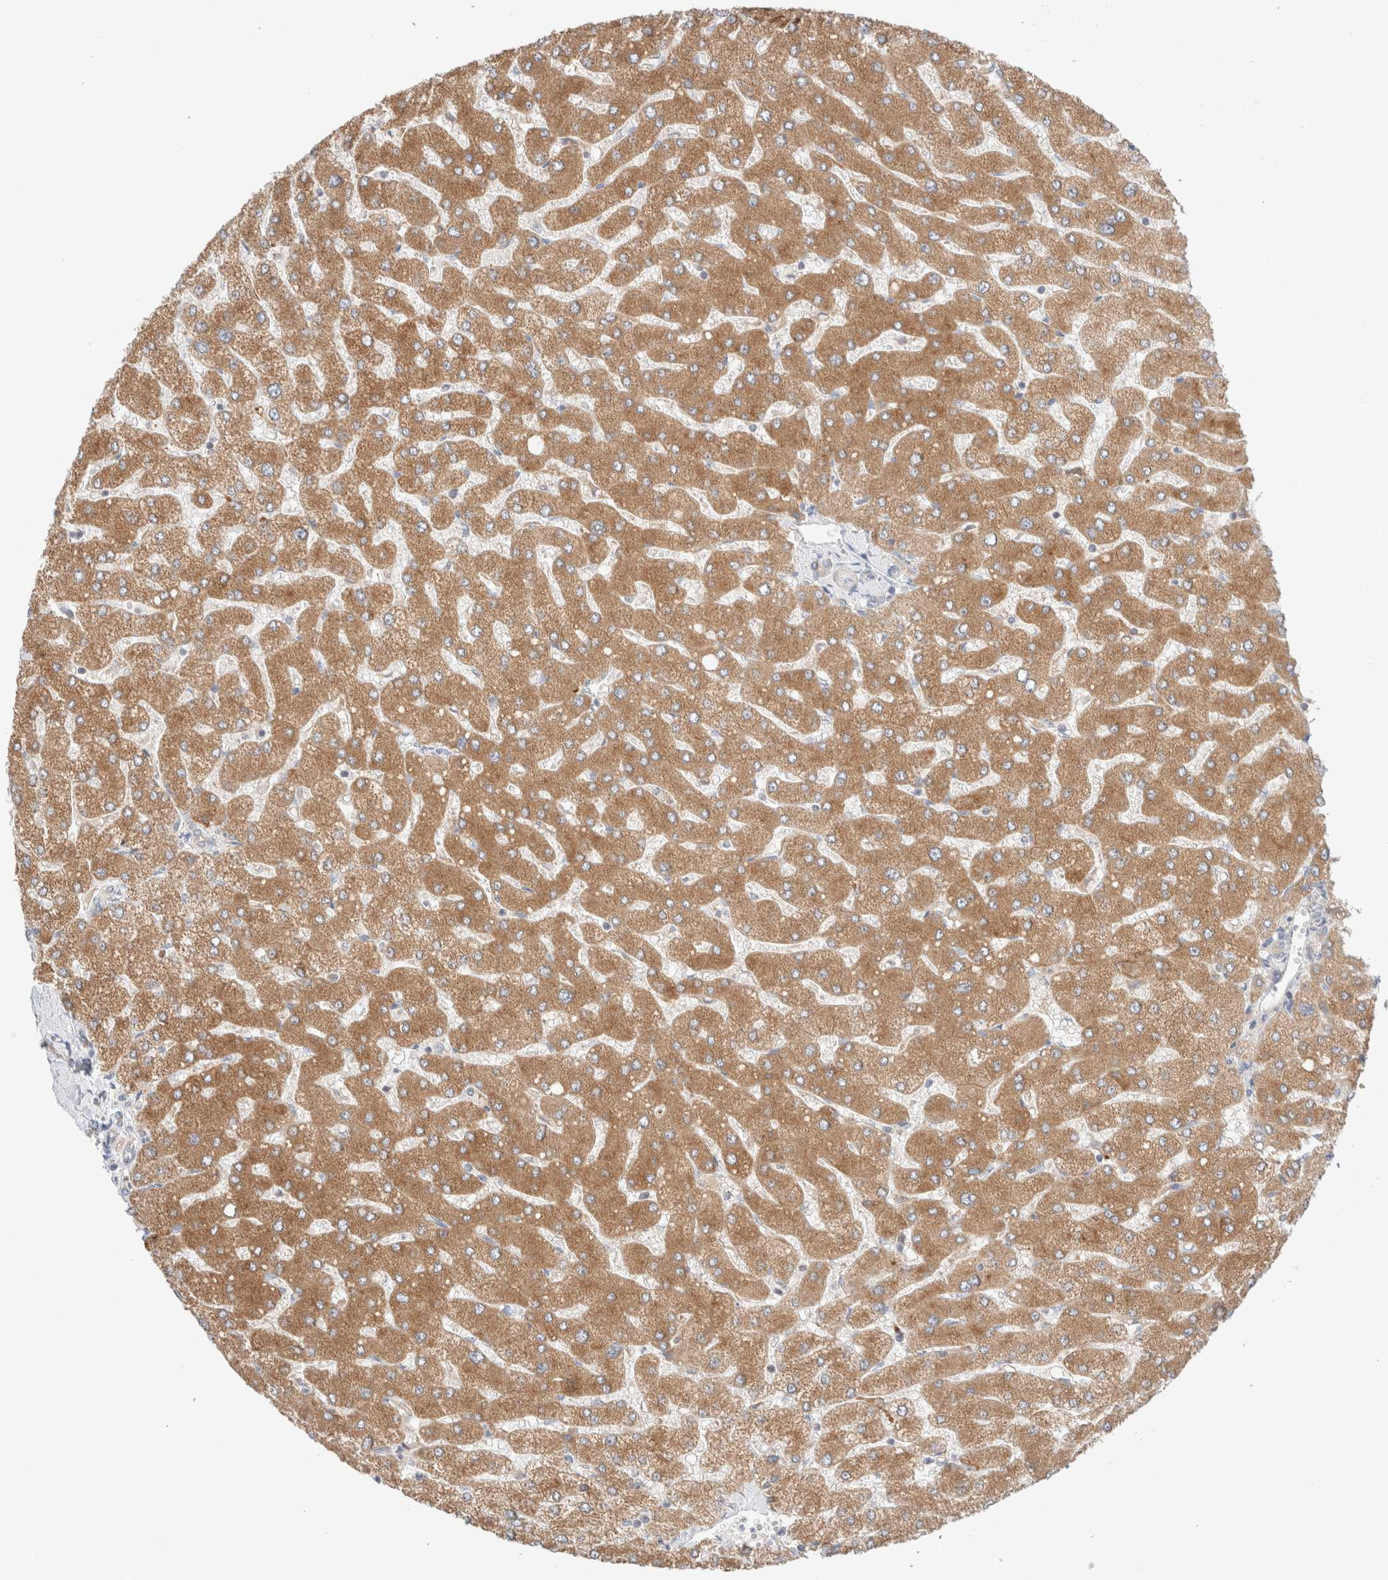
{"staining": {"intensity": "negative", "quantity": "none", "location": "none"}, "tissue": "liver", "cell_type": "Cholangiocytes", "image_type": "normal", "snomed": [{"axis": "morphology", "description": "Normal tissue, NOS"}, {"axis": "topography", "description": "Liver"}], "caption": "The IHC image has no significant positivity in cholangiocytes of liver.", "gene": "MRM3", "patient": {"sex": "male", "age": 55}}